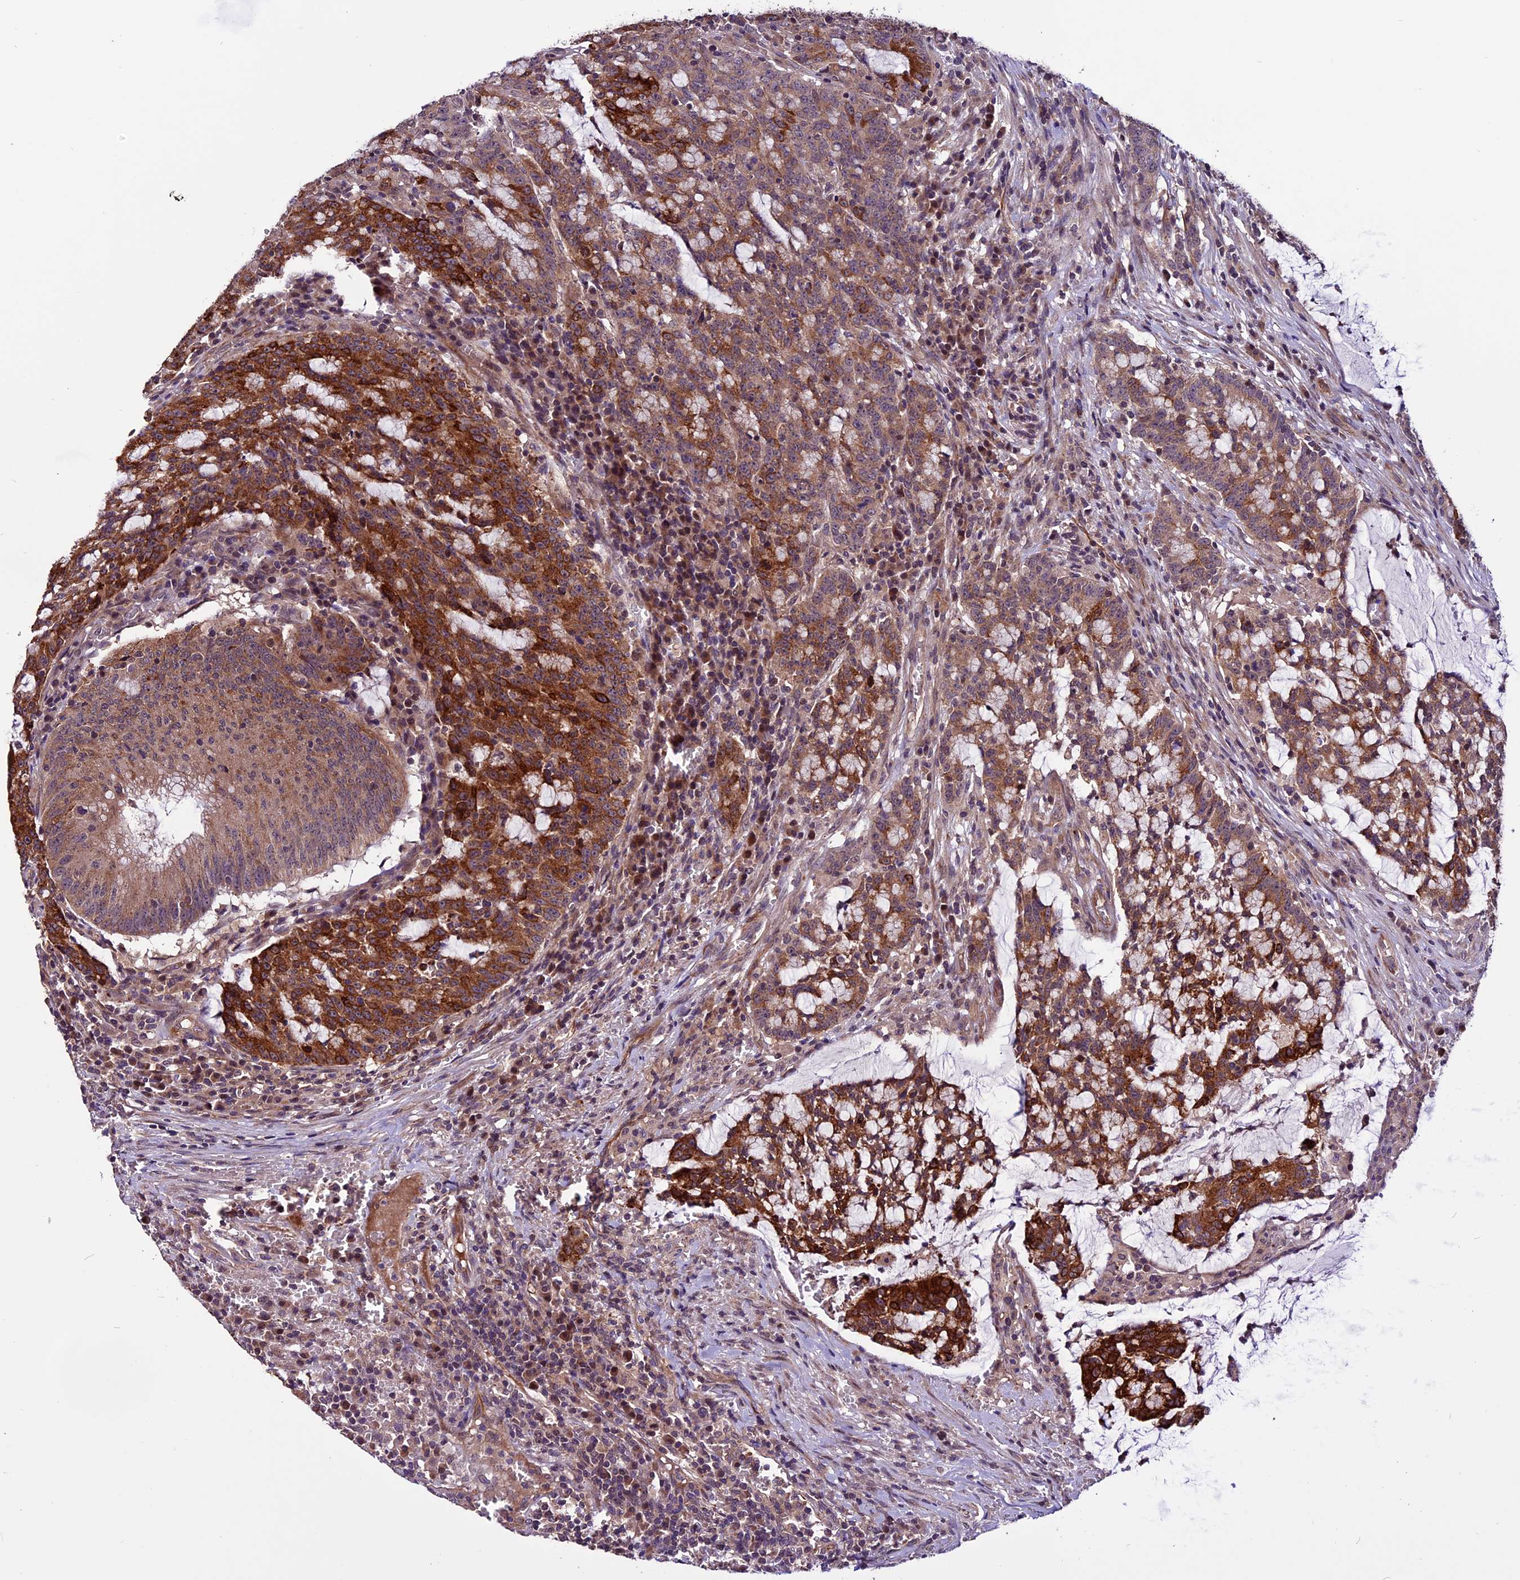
{"staining": {"intensity": "strong", "quantity": ">75%", "location": "cytoplasmic/membranous"}, "tissue": "colorectal cancer", "cell_type": "Tumor cells", "image_type": "cancer", "snomed": [{"axis": "morphology", "description": "Adenocarcinoma, NOS"}, {"axis": "topography", "description": "Rectum"}], "caption": "Strong cytoplasmic/membranous protein expression is seen in approximately >75% of tumor cells in colorectal cancer. (DAB (3,3'-diaminobenzidine) IHC with brightfield microscopy, high magnification).", "gene": "RINL", "patient": {"sex": "female", "age": 77}}